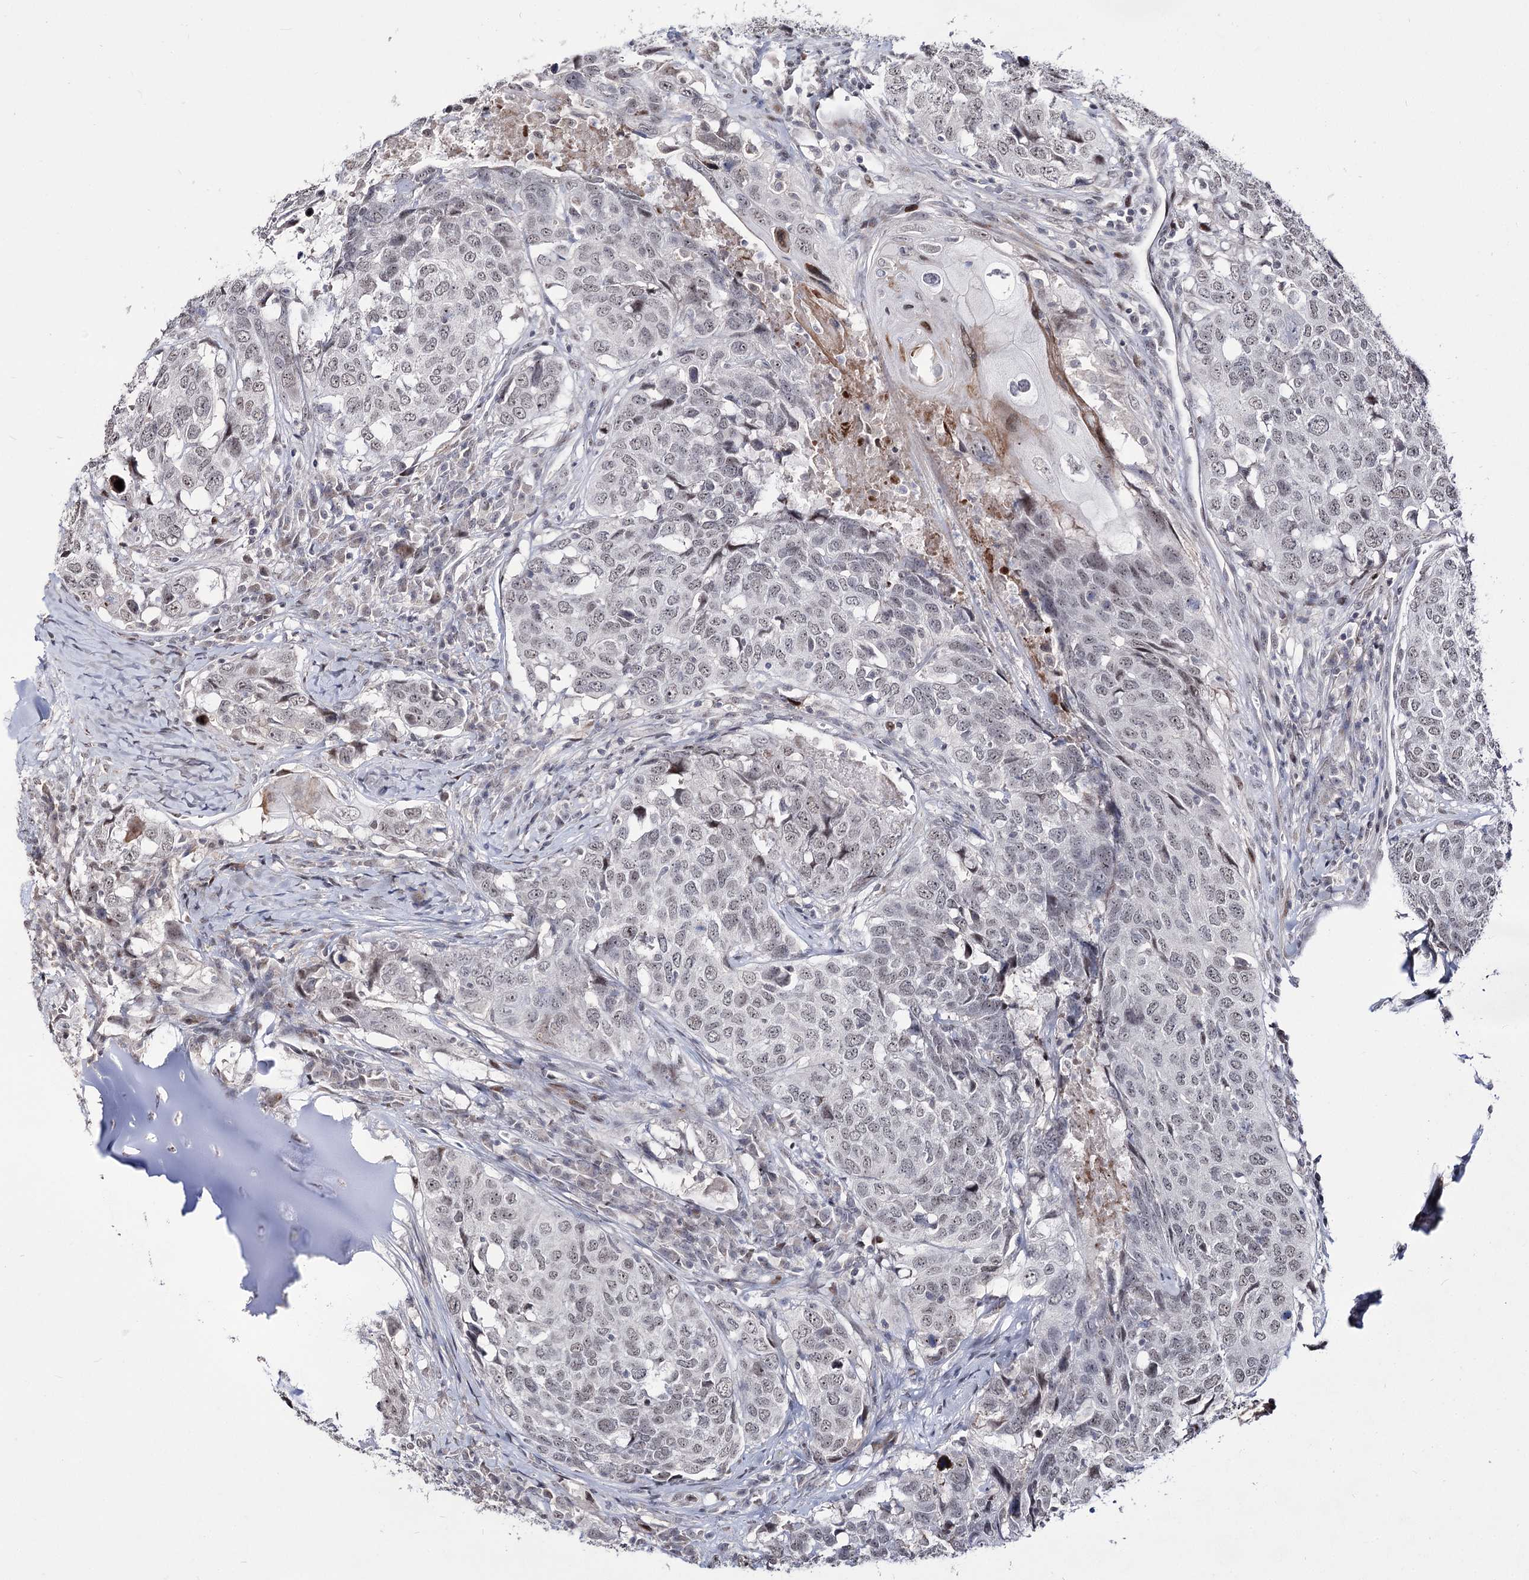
{"staining": {"intensity": "weak", "quantity": ">75%", "location": "nuclear"}, "tissue": "head and neck cancer", "cell_type": "Tumor cells", "image_type": "cancer", "snomed": [{"axis": "morphology", "description": "Squamous cell carcinoma, NOS"}, {"axis": "topography", "description": "Head-Neck"}], "caption": "This photomicrograph exhibits IHC staining of human head and neck squamous cell carcinoma, with low weak nuclear staining in about >75% of tumor cells.", "gene": "STOX1", "patient": {"sex": "male", "age": 66}}